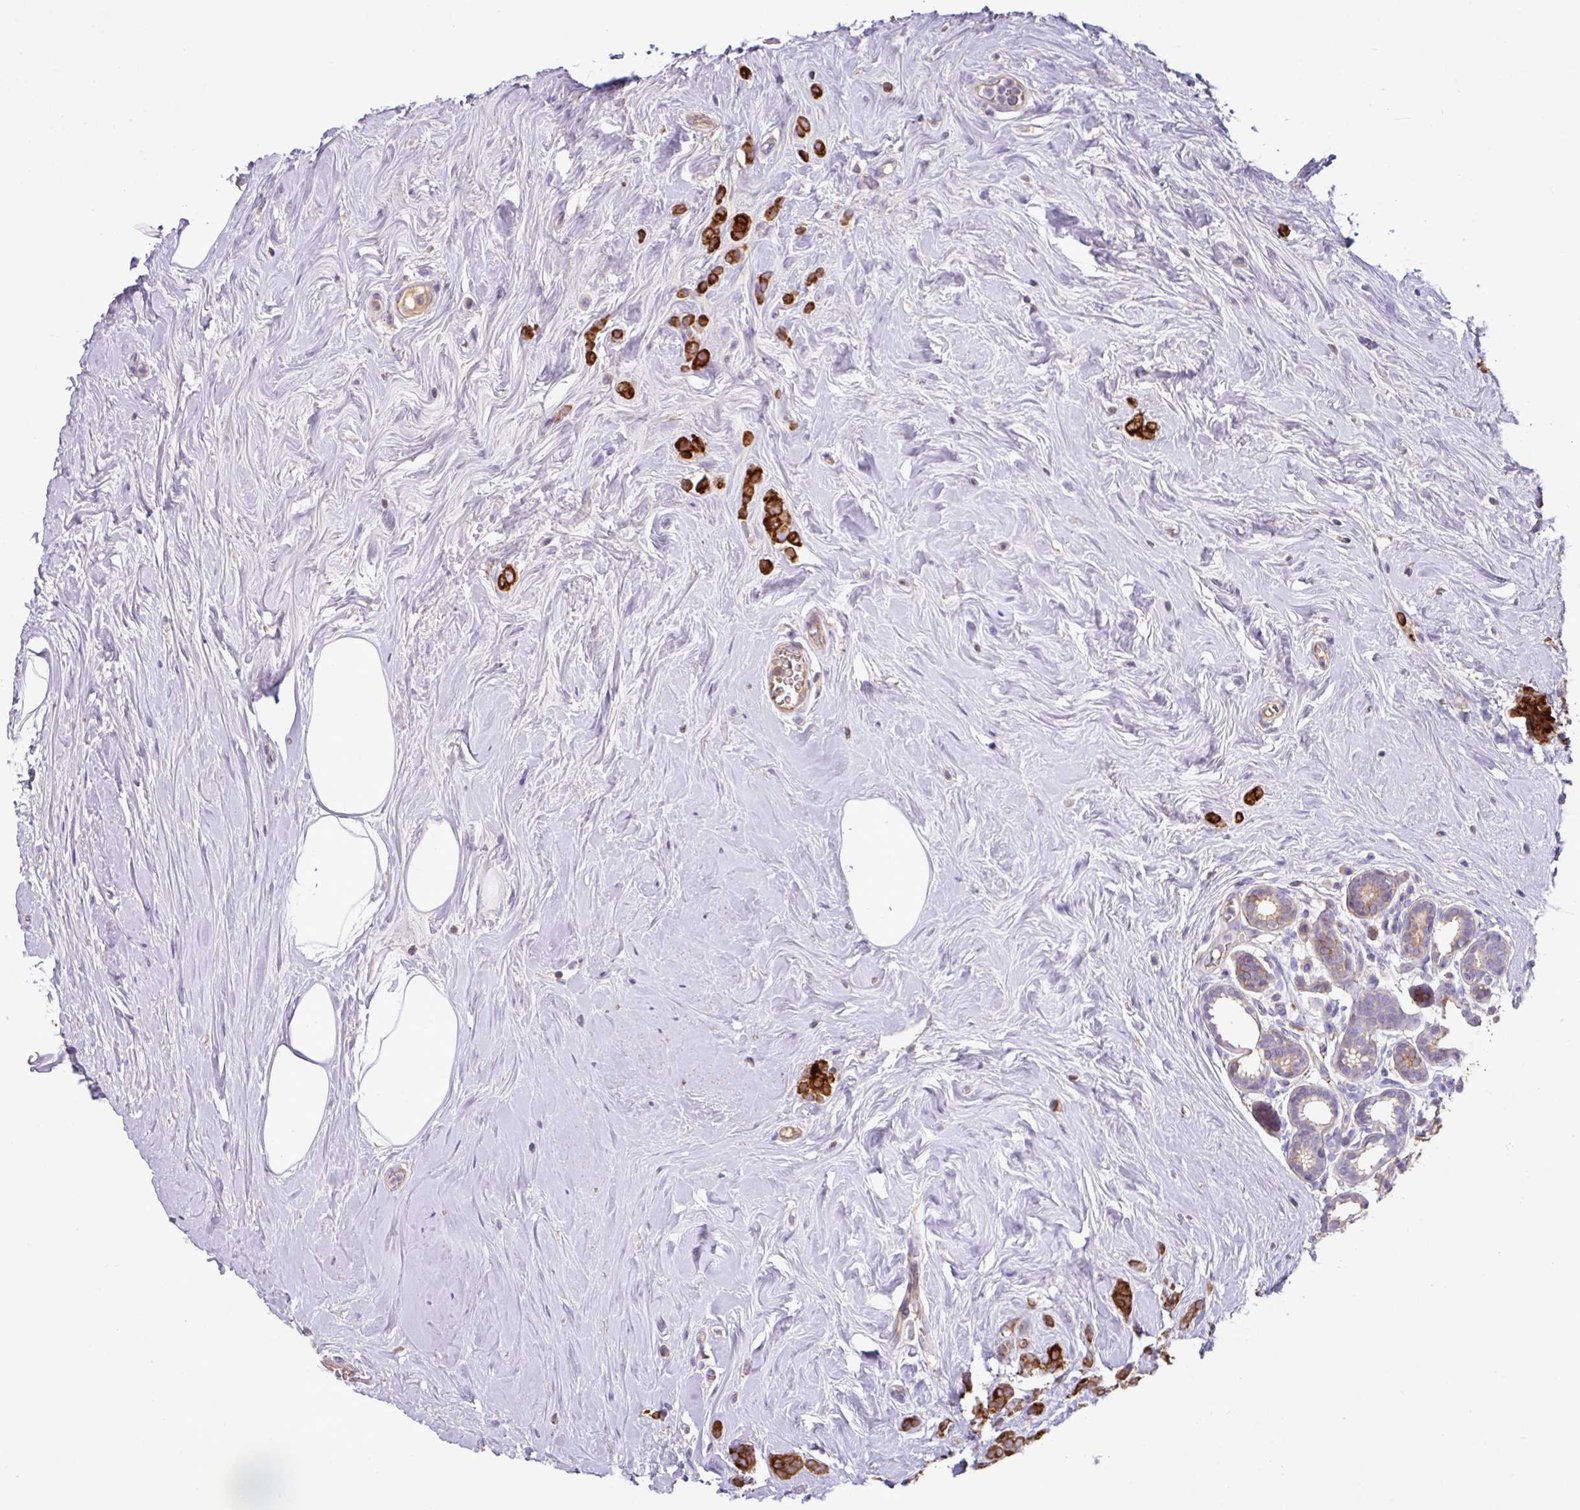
{"staining": {"intensity": "strong", "quantity": ">75%", "location": "cytoplasmic/membranous"}, "tissue": "breast cancer", "cell_type": "Tumor cells", "image_type": "cancer", "snomed": [{"axis": "morphology", "description": "Duct carcinoma"}, {"axis": "topography", "description": "Breast"}], "caption": "Breast cancer (invasive ductal carcinoma) stained for a protein reveals strong cytoplasmic/membranous positivity in tumor cells.", "gene": "AGR3", "patient": {"sex": "female", "age": 75}}